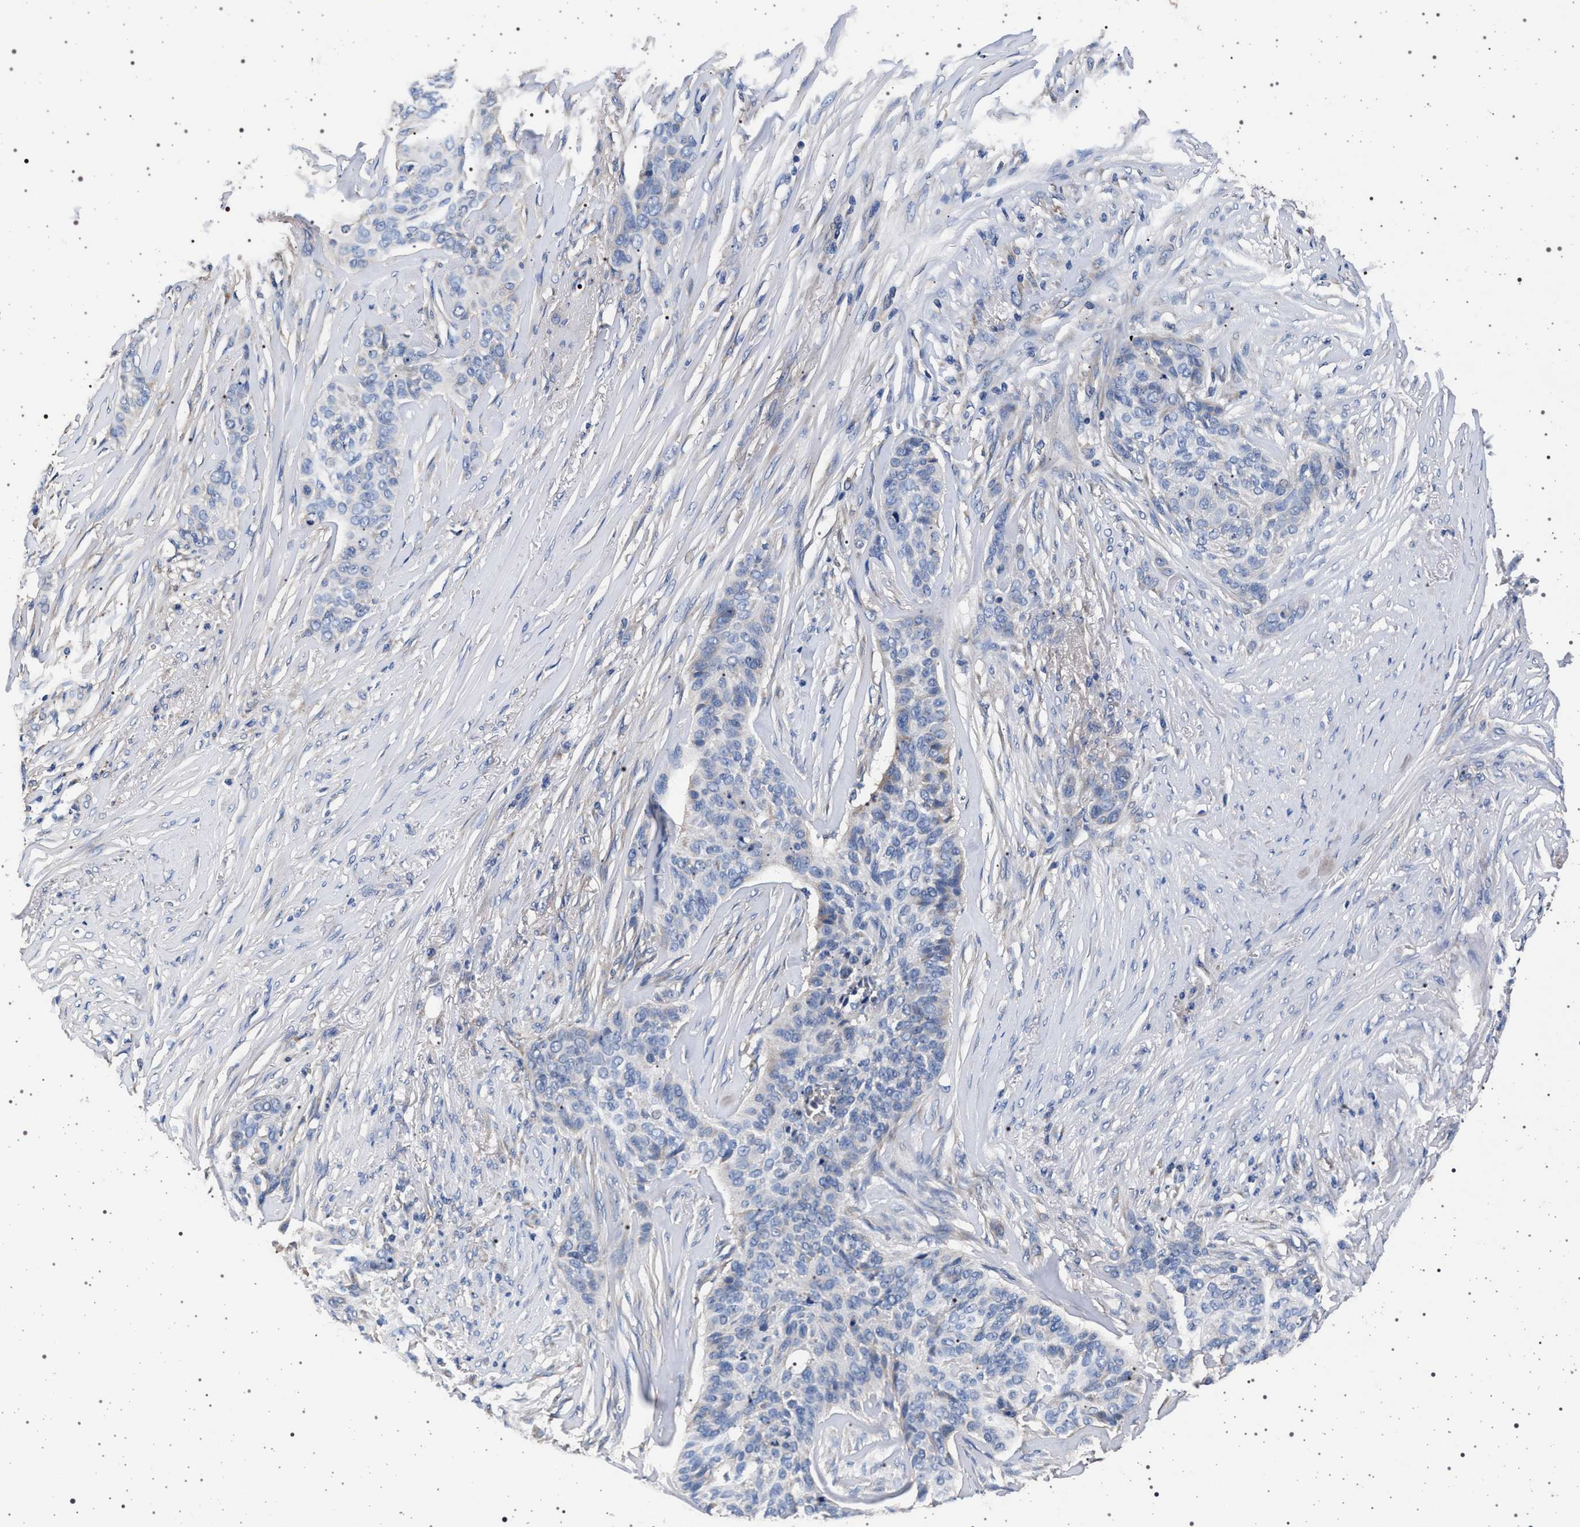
{"staining": {"intensity": "negative", "quantity": "none", "location": "none"}, "tissue": "skin cancer", "cell_type": "Tumor cells", "image_type": "cancer", "snomed": [{"axis": "morphology", "description": "Basal cell carcinoma"}, {"axis": "topography", "description": "Skin"}], "caption": "Histopathology image shows no significant protein staining in tumor cells of basal cell carcinoma (skin).", "gene": "MAP3K2", "patient": {"sex": "male", "age": 85}}